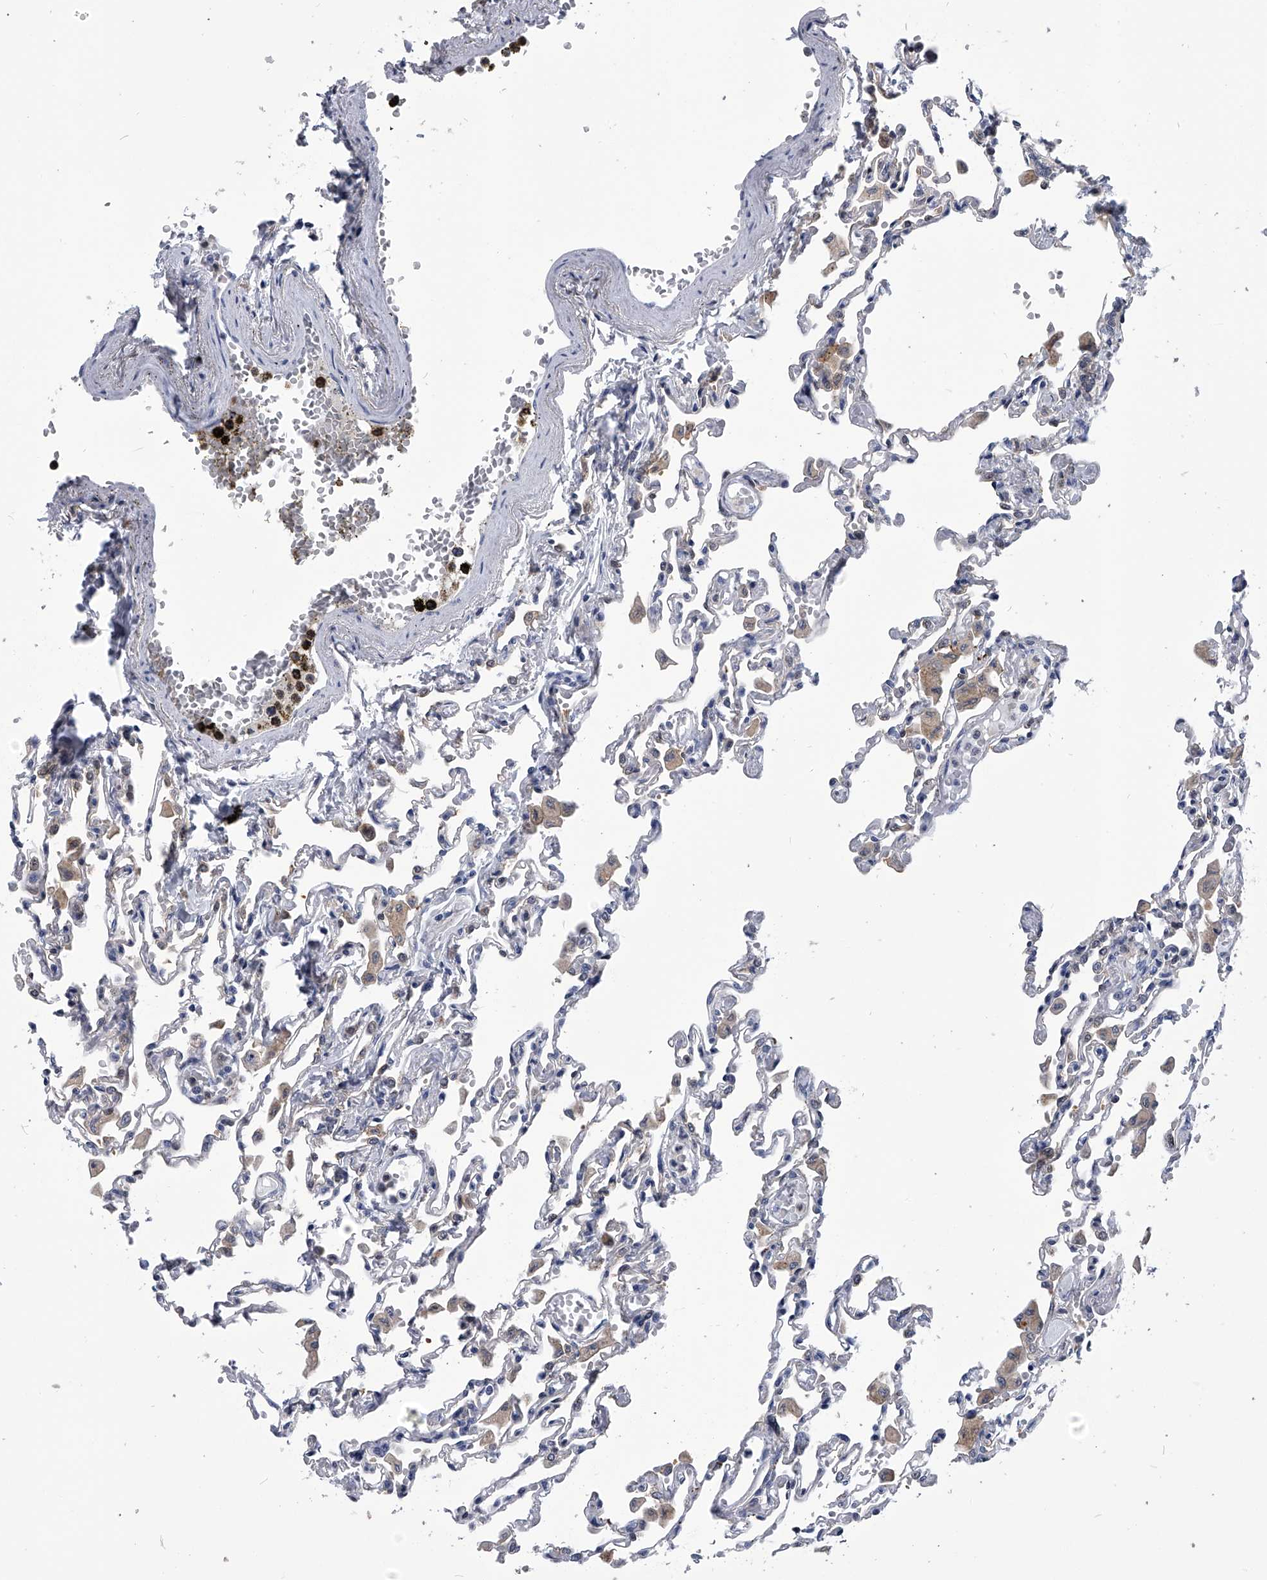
{"staining": {"intensity": "negative", "quantity": "none", "location": "none"}, "tissue": "lung", "cell_type": "Alveolar cells", "image_type": "normal", "snomed": [{"axis": "morphology", "description": "Normal tissue, NOS"}, {"axis": "topography", "description": "Bronchus"}, {"axis": "topography", "description": "Lung"}], "caption": "Alveolar cells are negative for protein expression in benign human lung. The staining was performed using DAB to visualize the protein expression in brown, while the nuclei were stained in blue with hematoxylin (Magnification: 20x).", "gene": "PDXK", "patient": {"sex": "female", "age": 49}}